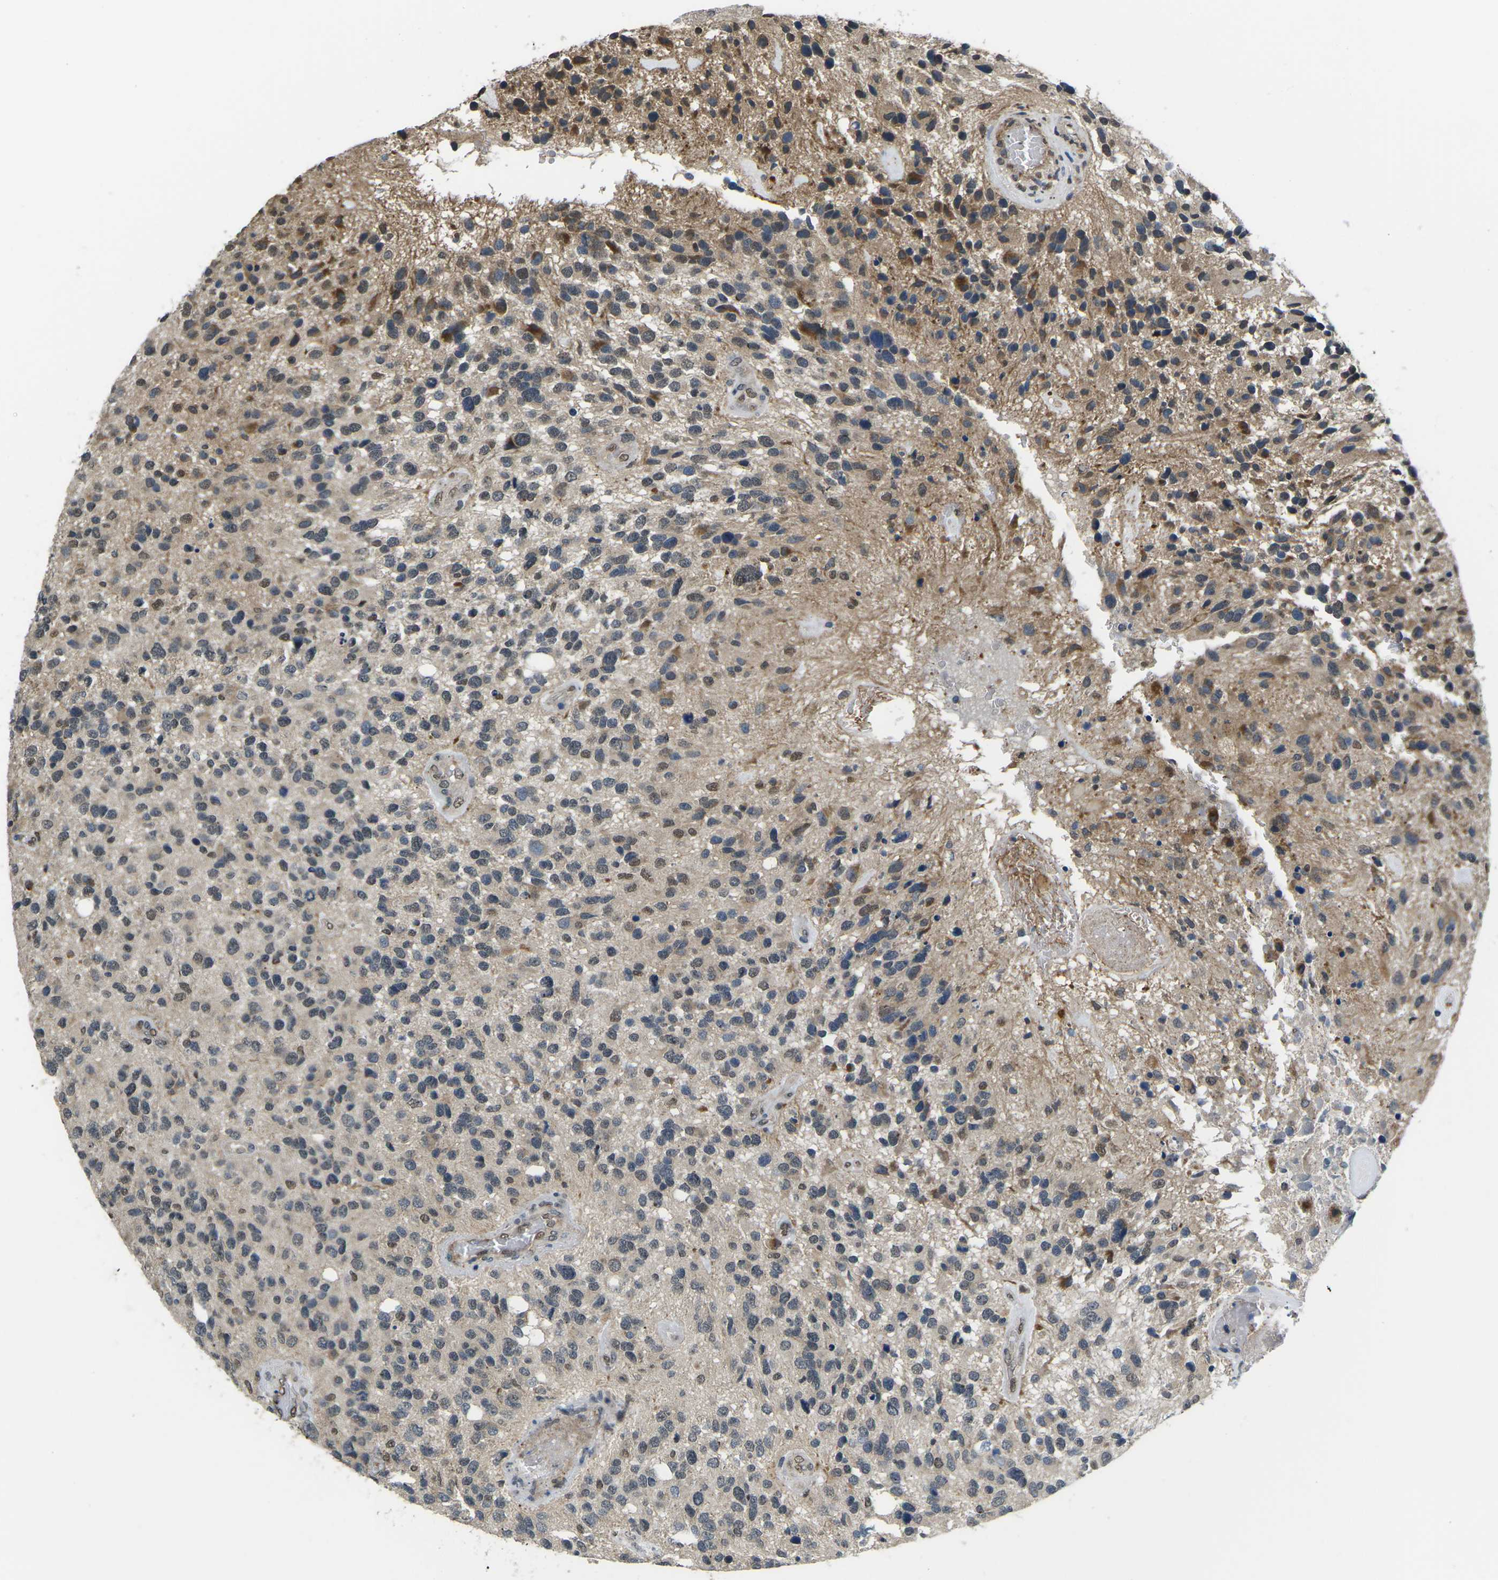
{"staining": {"intensity": "weak", "quantity": "<25%", "location": "cytoplasmic/membranous"}, "tissue": "glioma", "cell_type": "Tumor cells", "image_type": "cancer", "snomed": [{"axis": "morphology", "description": "Glioma, malignant, High grade"}, {"axis": "topography", "description": "Brain"}], "caption": "A histopathology image of glioma stained for a protein exhibits no brown staining in tumor cells.", "gene": "ERBB4", "patient": {"sex": "female", "age": 58}}